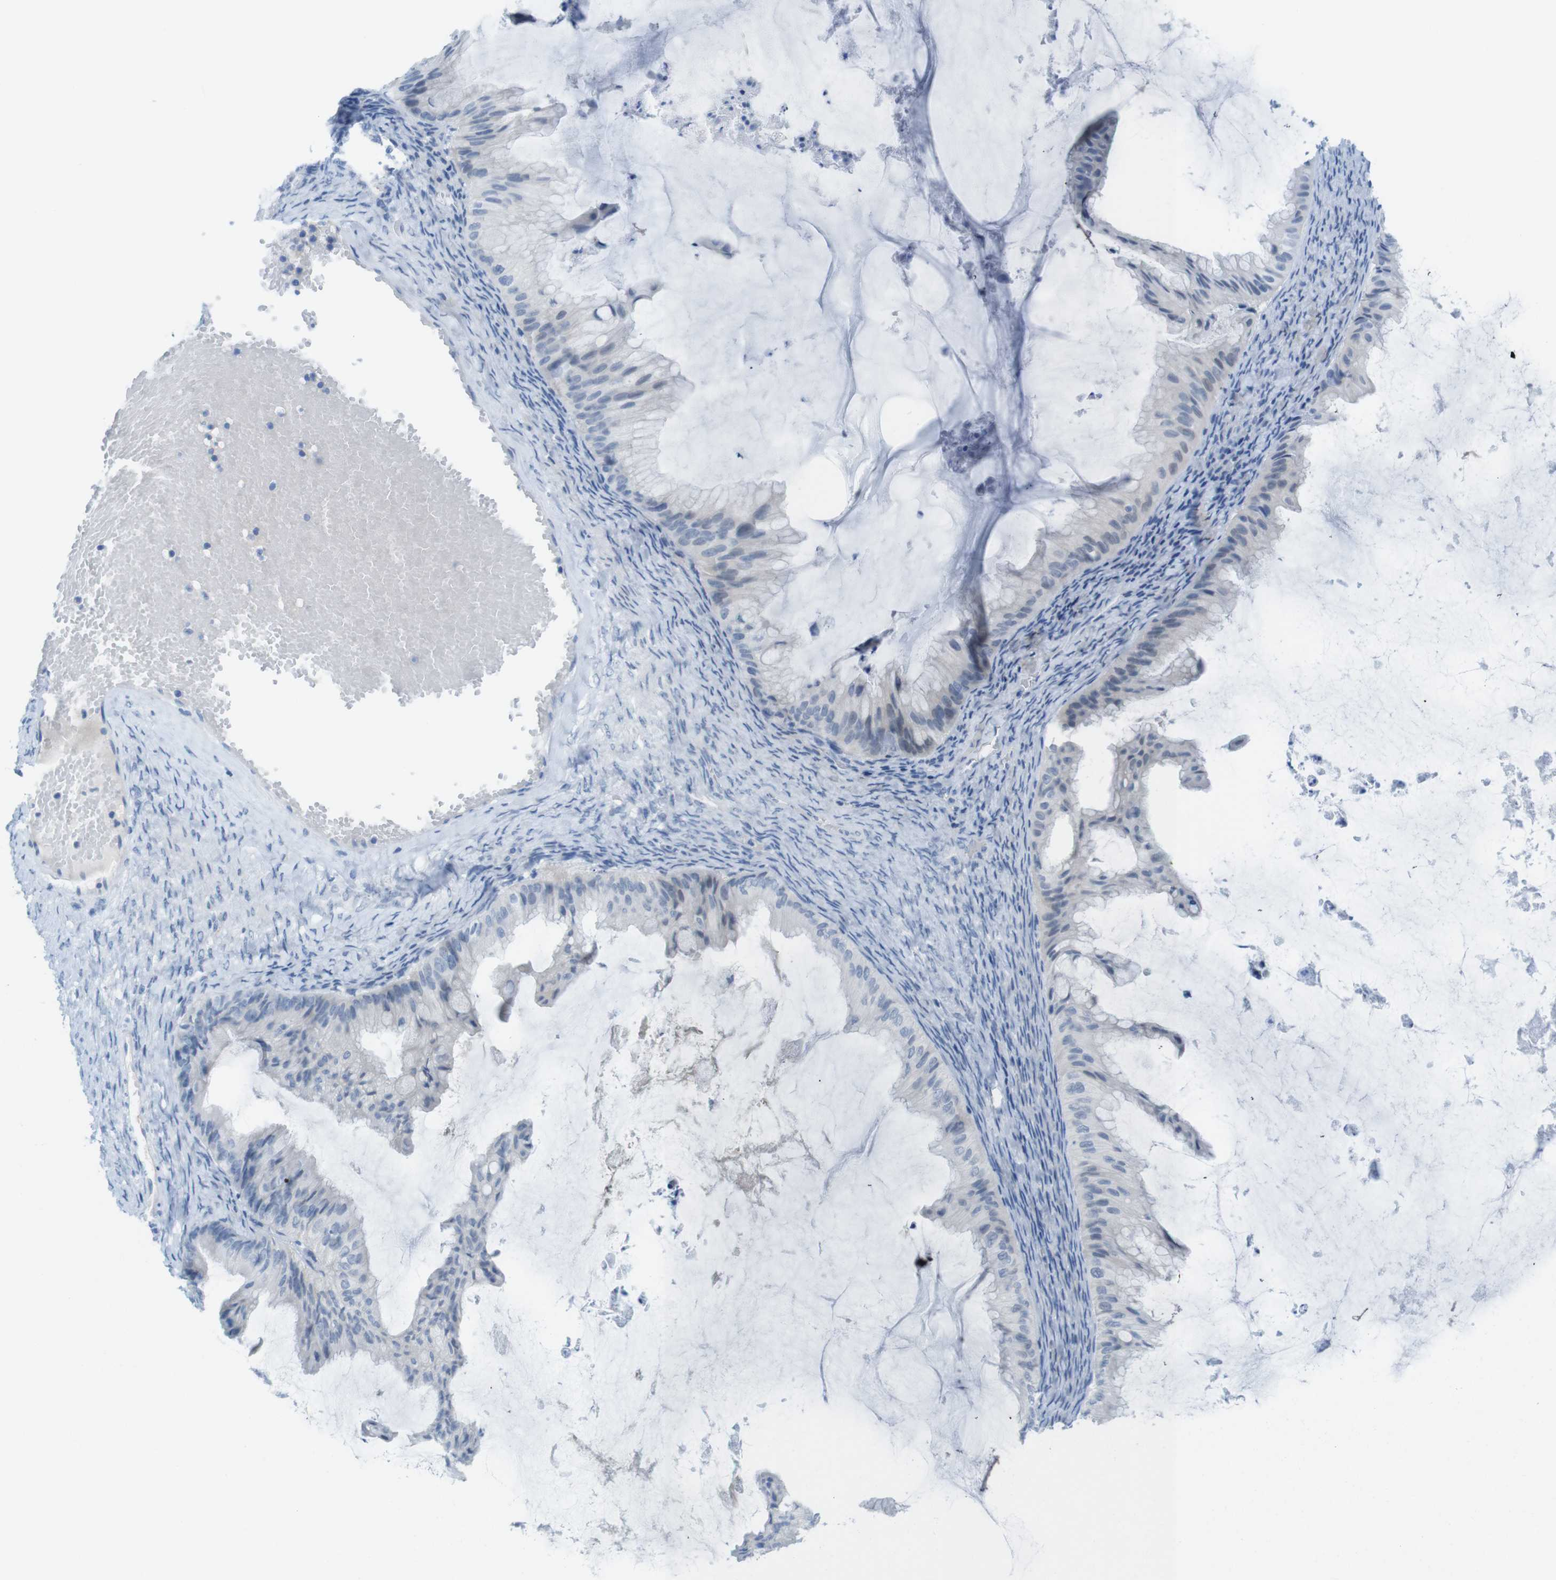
{"staining": {"intensity": "negative", "quantity": "none", "location": "none"}, "tissue": "ovarian cancer", "cell_type": "Tumor cells", "image_type": "cancer", "snomed": [{"axis": "morphology", "description": "Cystadenocarcinoma, mucinous, NOS"}, {"axis": "topography", "description": "Ovary"}], "caption": "This is an IHC photomicrograph of human ovarian cancer (mucinous cystadenocarcinoma). There is no expression in tumor cells.", "gene": "OPN1SW", "patient": {"sex": "female", "age": 61}}